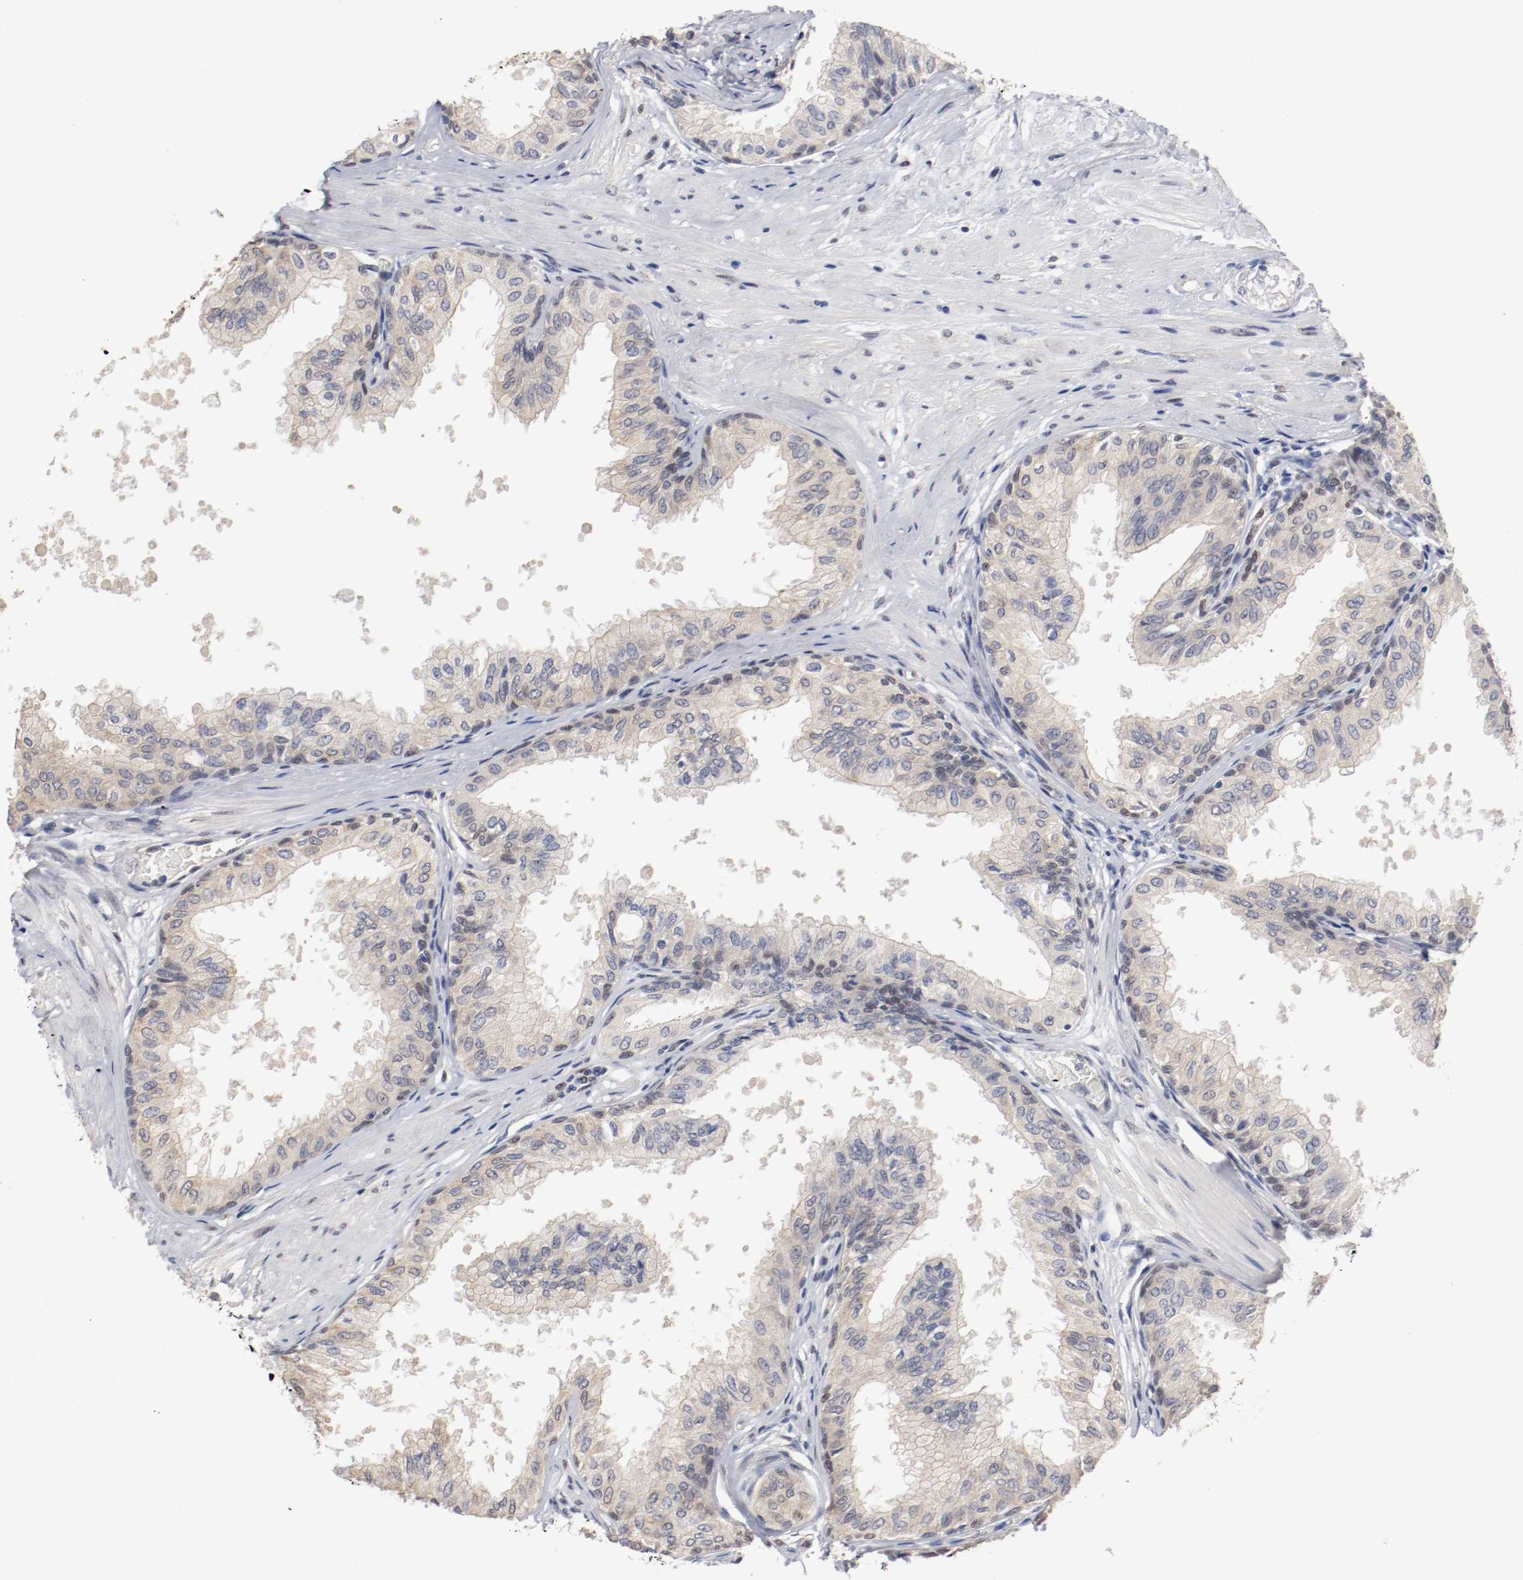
{"staining": {"intensity": "weak", "quantity": "25%-75%", "location": "cytoplasmic/membranous,nuclear"}, "tissue": "prostate", "cell_type": "Glandular cells", "image_type": "normal", "snomed": [{"axis": "morphology", "description": "Normal tissue, NOS"}, {"axis": "topography", "description": "Prostate"}, {"axis": "topography", "description": "Seminal veicle"}], "caption": "Prostate was stained to show a protein in brown. There is low levels of weak cytoplasmic/membranous,nuclear expression in approximately 25%-75% of glandular cells. The staining was performed using DAB (3,3'-diaminobenzidine), with brown indicating positive protein expression. Nuclei are stained blue with hematoxylin.", "gene": "FOSL2", "patient": {"sex": "male", "age": 60}}